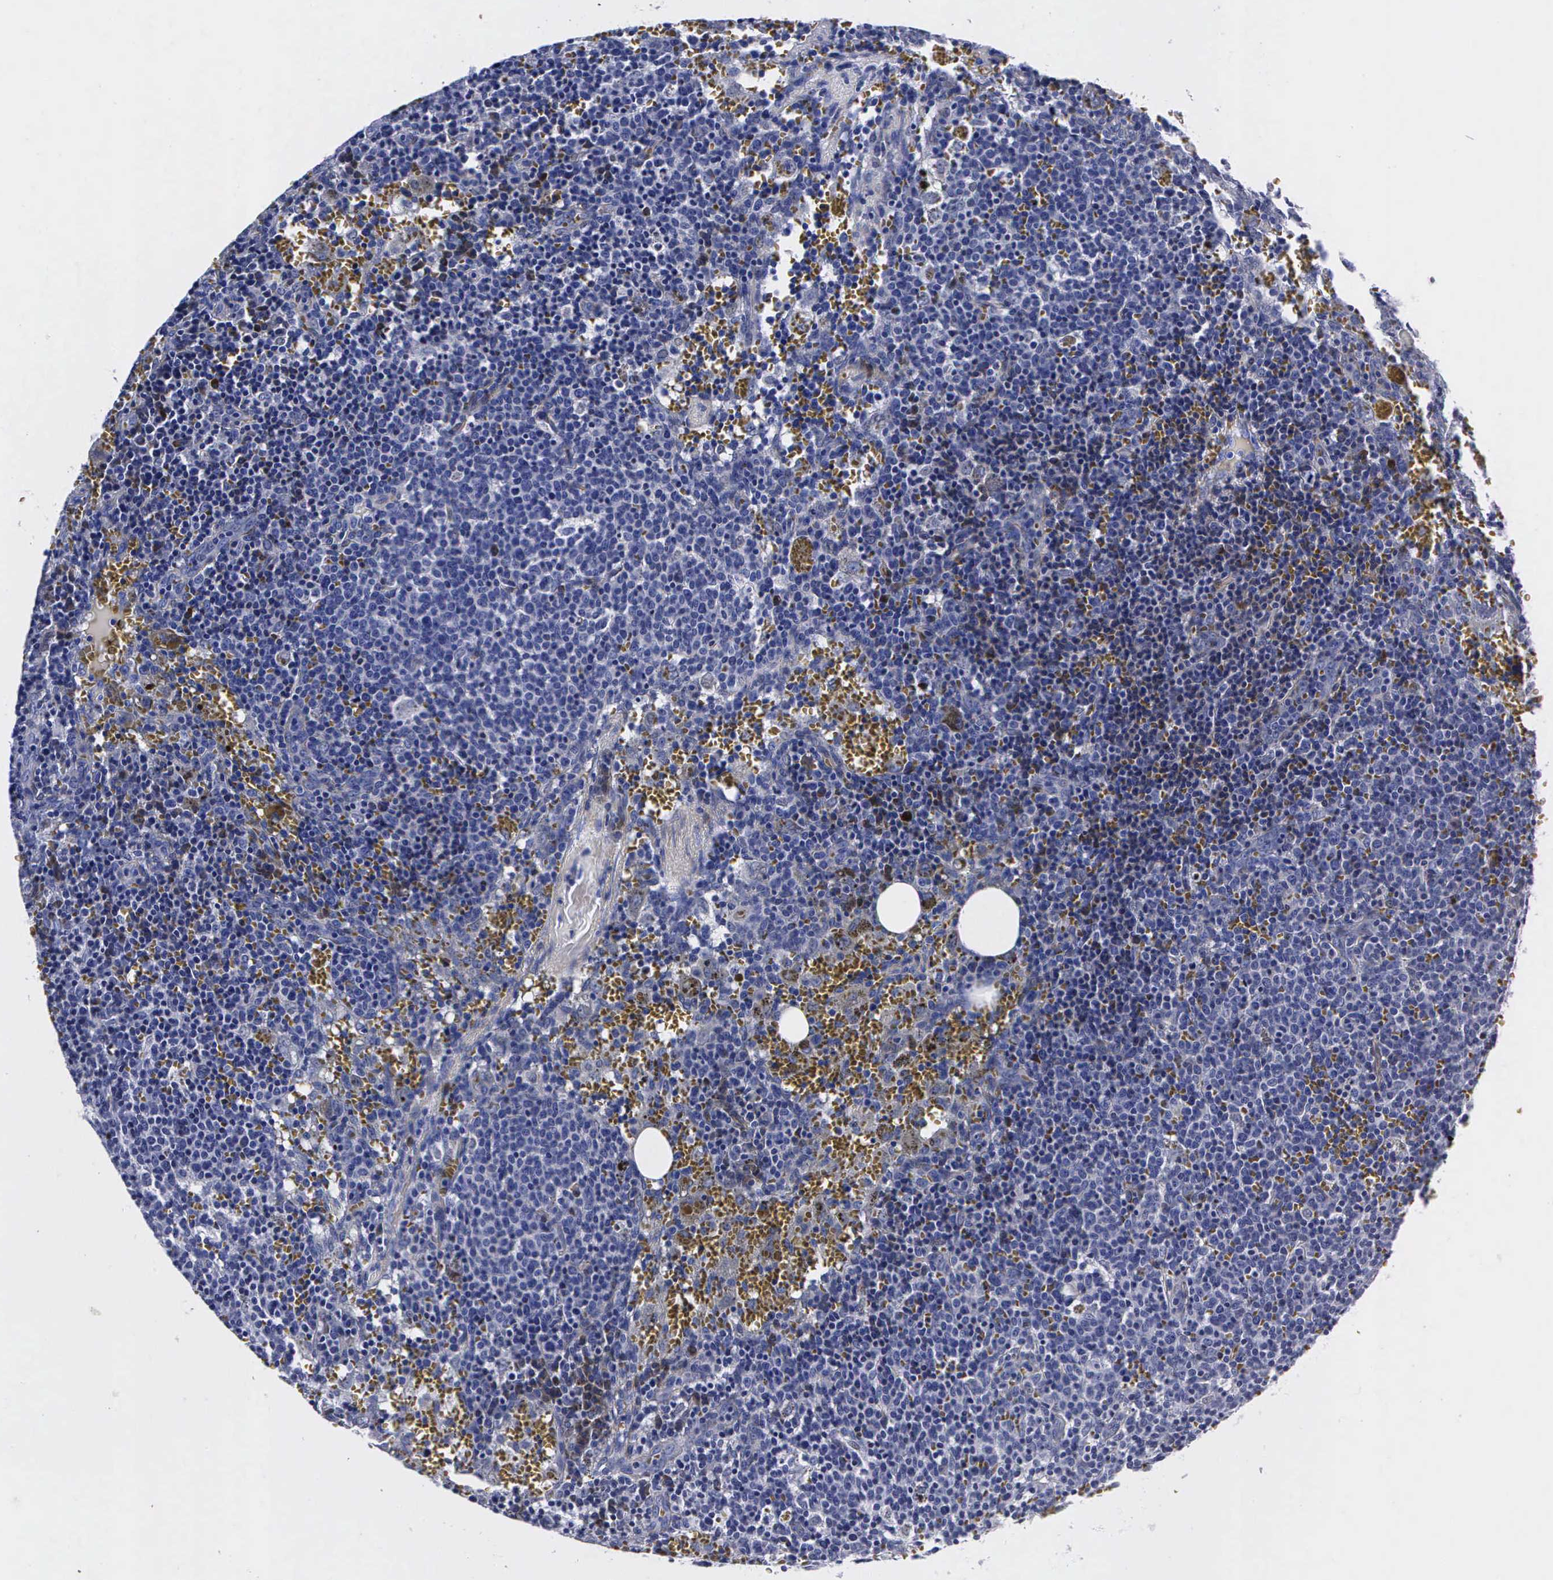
{"staining": {"intensity": "negative", "quantity": "none", "location": "none"}, "tissue": "lymphoma", "cell_type": "Tumor cells", "image_type": "cancer", "snomed": [{"axis": "morphology", "description": "Malignant lymphoma, non-Hodgkin's type, High grade"}, {"axis": "topography", "description": "Lymph node"}], "caption": "There is no significant positivity in tumor cells of lymphoma.", "gene": "ENO2", "patient": {"sex": "female", "age": 76}}